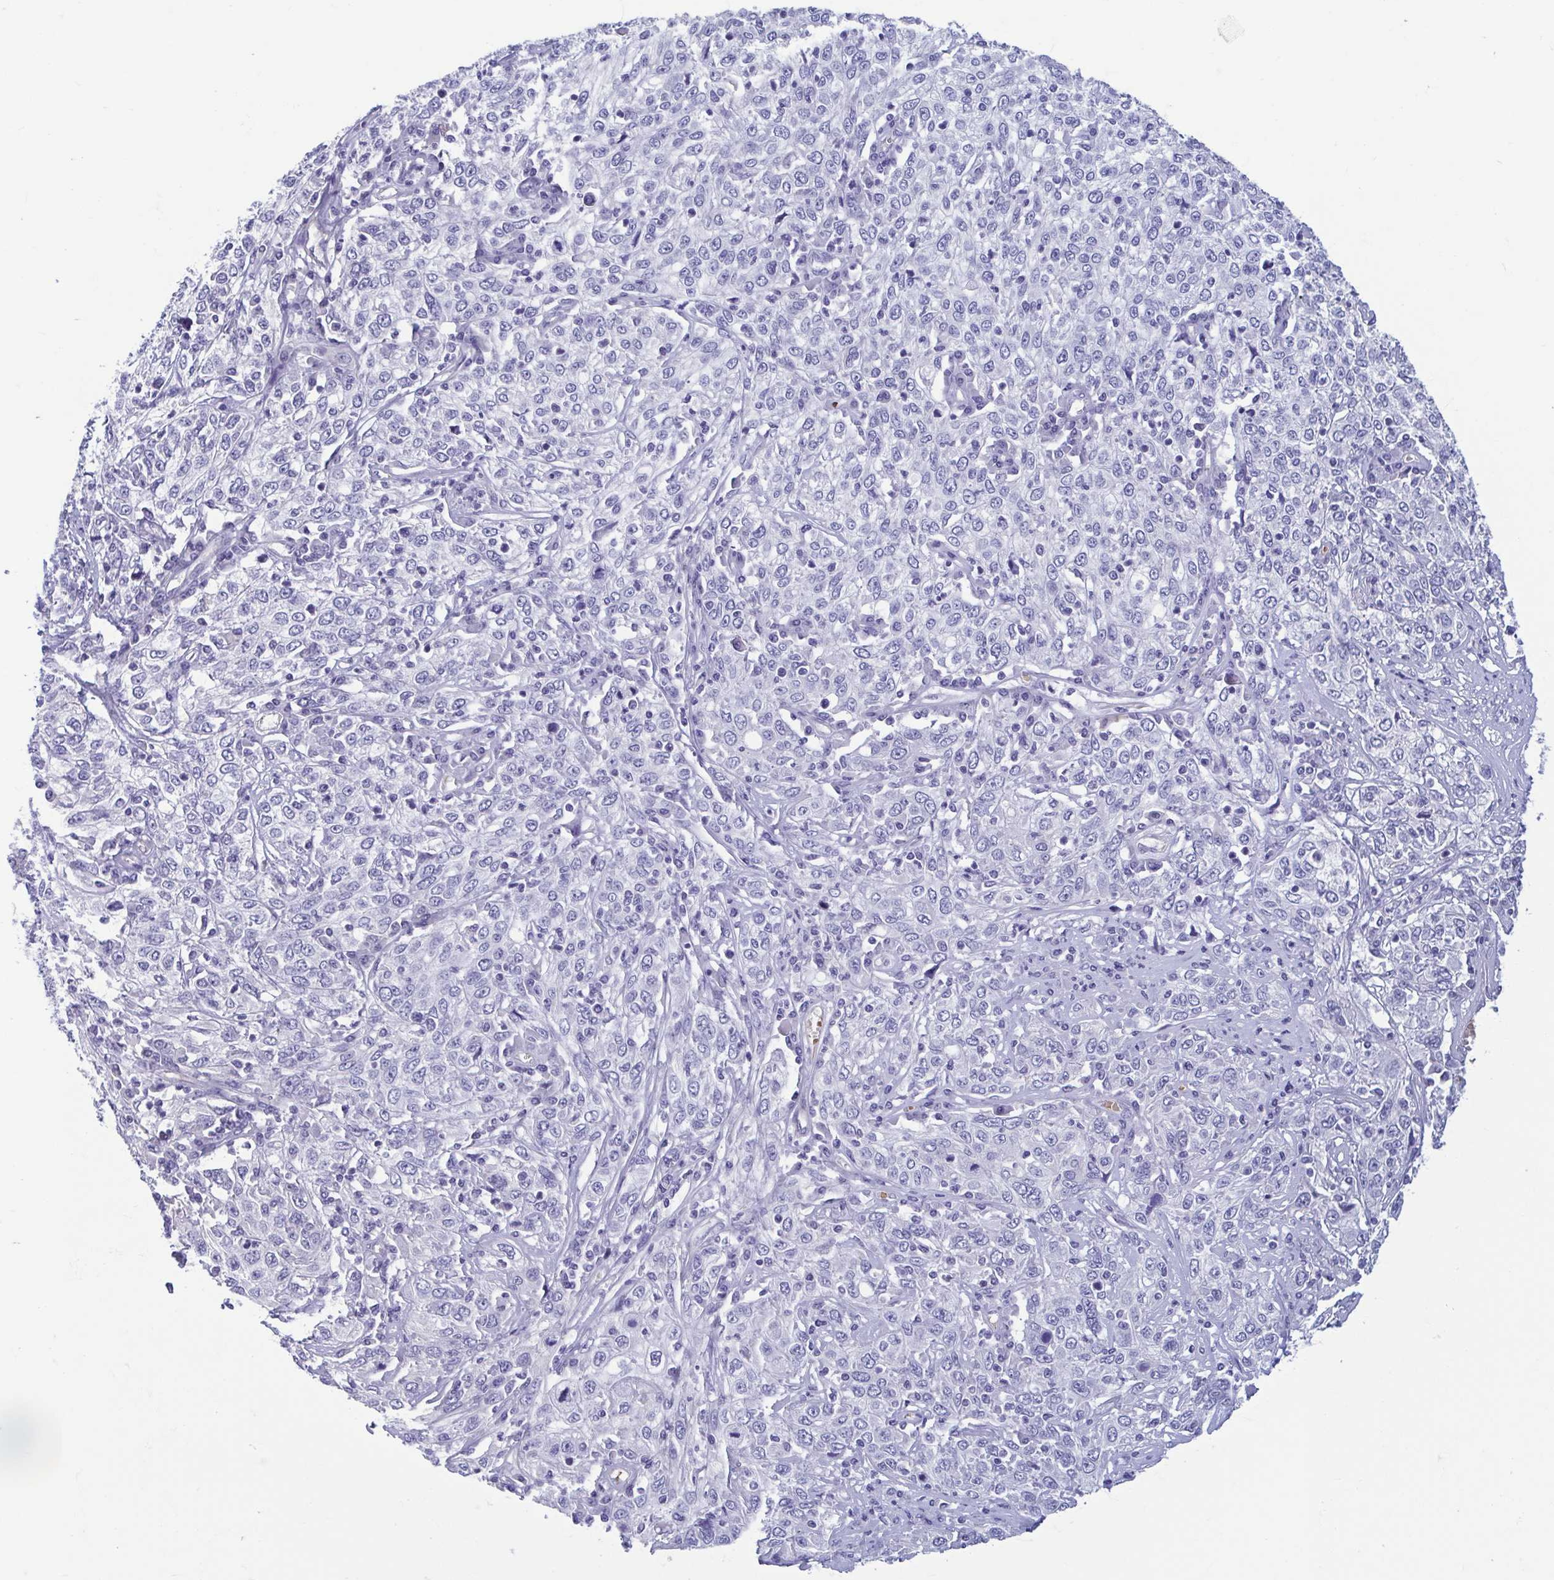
{"staining": {"intensity": "negative", "quantity": "none", "location": "none"}, "tissue": "cervical cancer", "cell_type": "Tumor cells", "image_type": "cancer", "snomed": [{"axis": "morphology", "description": "Squamous cell carcinoma, NOS"}, {"axis": "topography", "description": "Cervix"}], "caption": "IHC photomicrograph of squamous cell carcinoma (cervical) stained for a protein (brown), which reveals no expression in tumor cells.", "gene": "MORC4", "patient": {"sex": "female", "age": 46}}